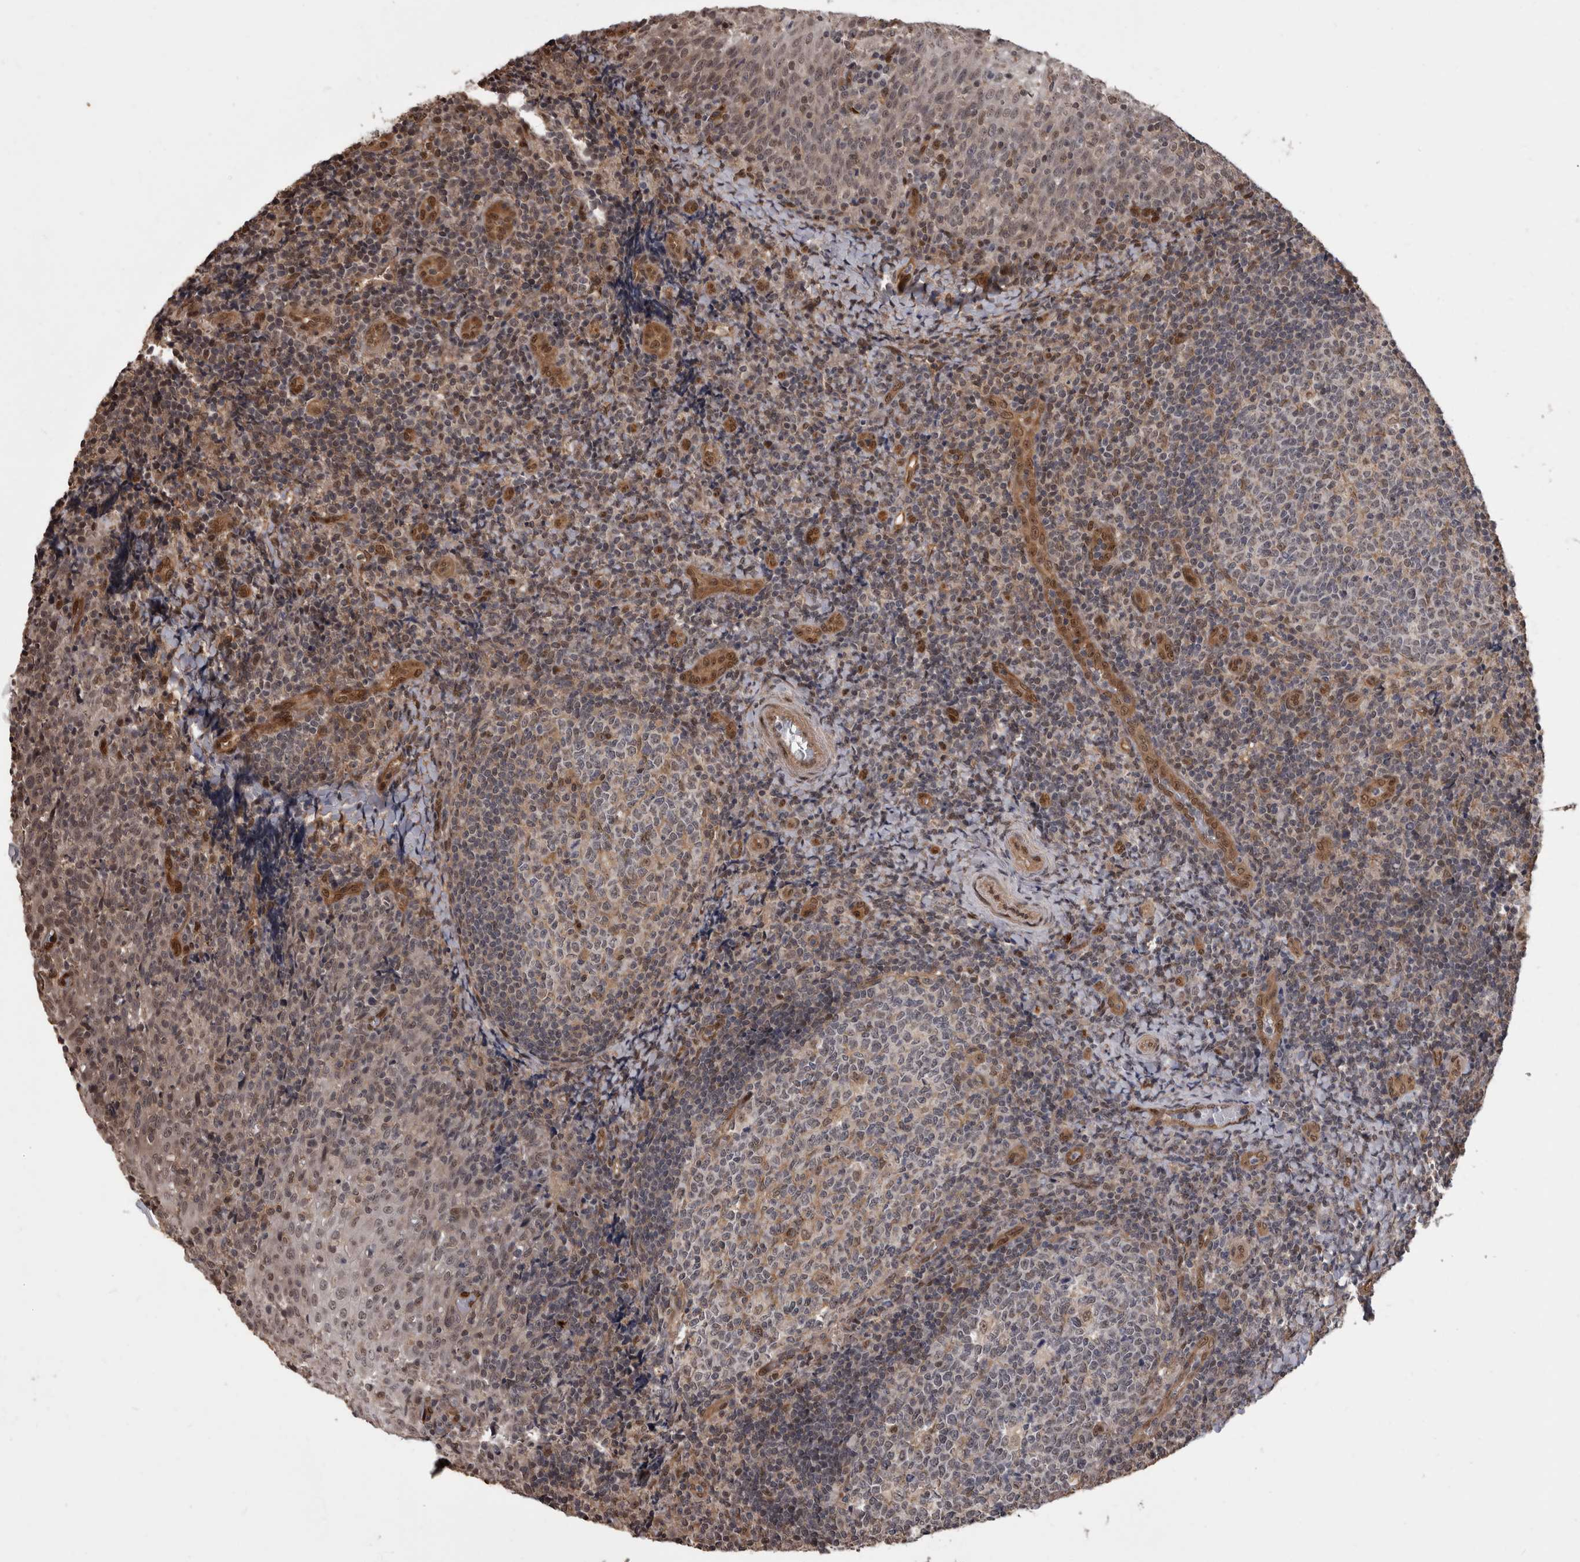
{"staining": {"intensity": "weak", "quantity": "<25%", "location": "cytoplasmic/membranous,nuclear"}, "tissue": "tonsil", "cell_type": "Germinal center cells", "image_type": "normal", "snomed": [{"axis": "morphology", "description": "Normal tissue, NOS"}, {"axis": "topography", "description": "Tonsil"}], "caption": "IHC image of unremarkable human tonsil stained for a protein (brown), which shows no positivity in germinal center cells. The staining is performed using DAB brown chromogen with nuclei counter-stained in using hematoxylin.", "gene": "AKT3", "patient": {"sex": "female", "age": 19}}